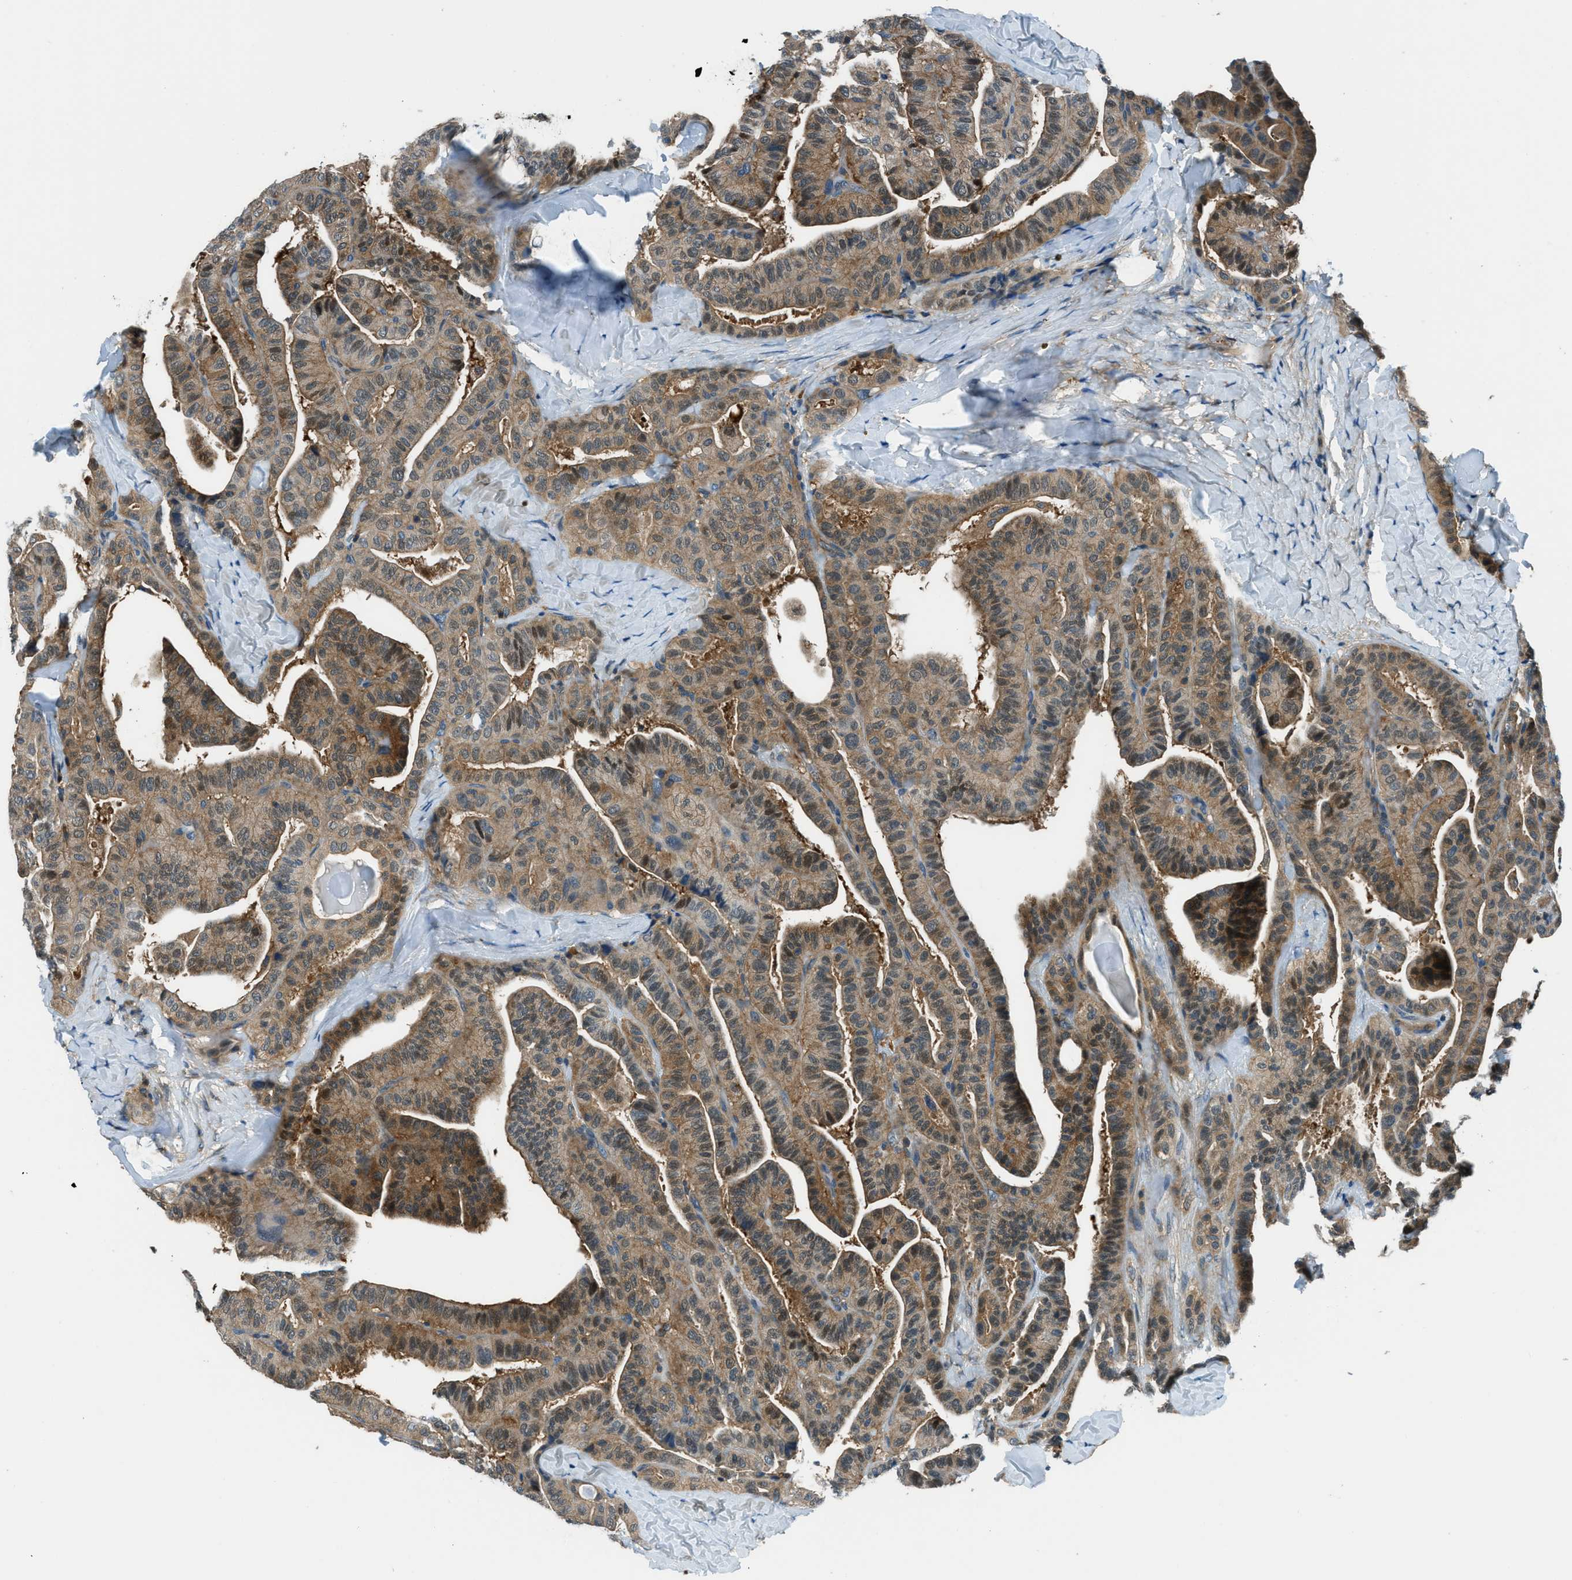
{"staining": {"intensity": "moderate", "quantity": ">75%", "location": "cytoplasmic/membranous"}, "tissue": "thyroid cancer", "cell_type": "Tumor cells", "image_type": "cancer", "snomed": [{"axis": "morphology", "description": "Papillary adenocarcinoma, NOS"}, {"axis": "topography", "description": "Thyroid gland"}], "caption": "Approximately >75% of tumor cells in papillary adenocarcinoma (thyroid) display moderate cytoplasmic/membranous protein expression as visualized by brown immunohistochemical staining.", "gene": "HEBP2", "patient": {"sex": "male", "age": 77}}